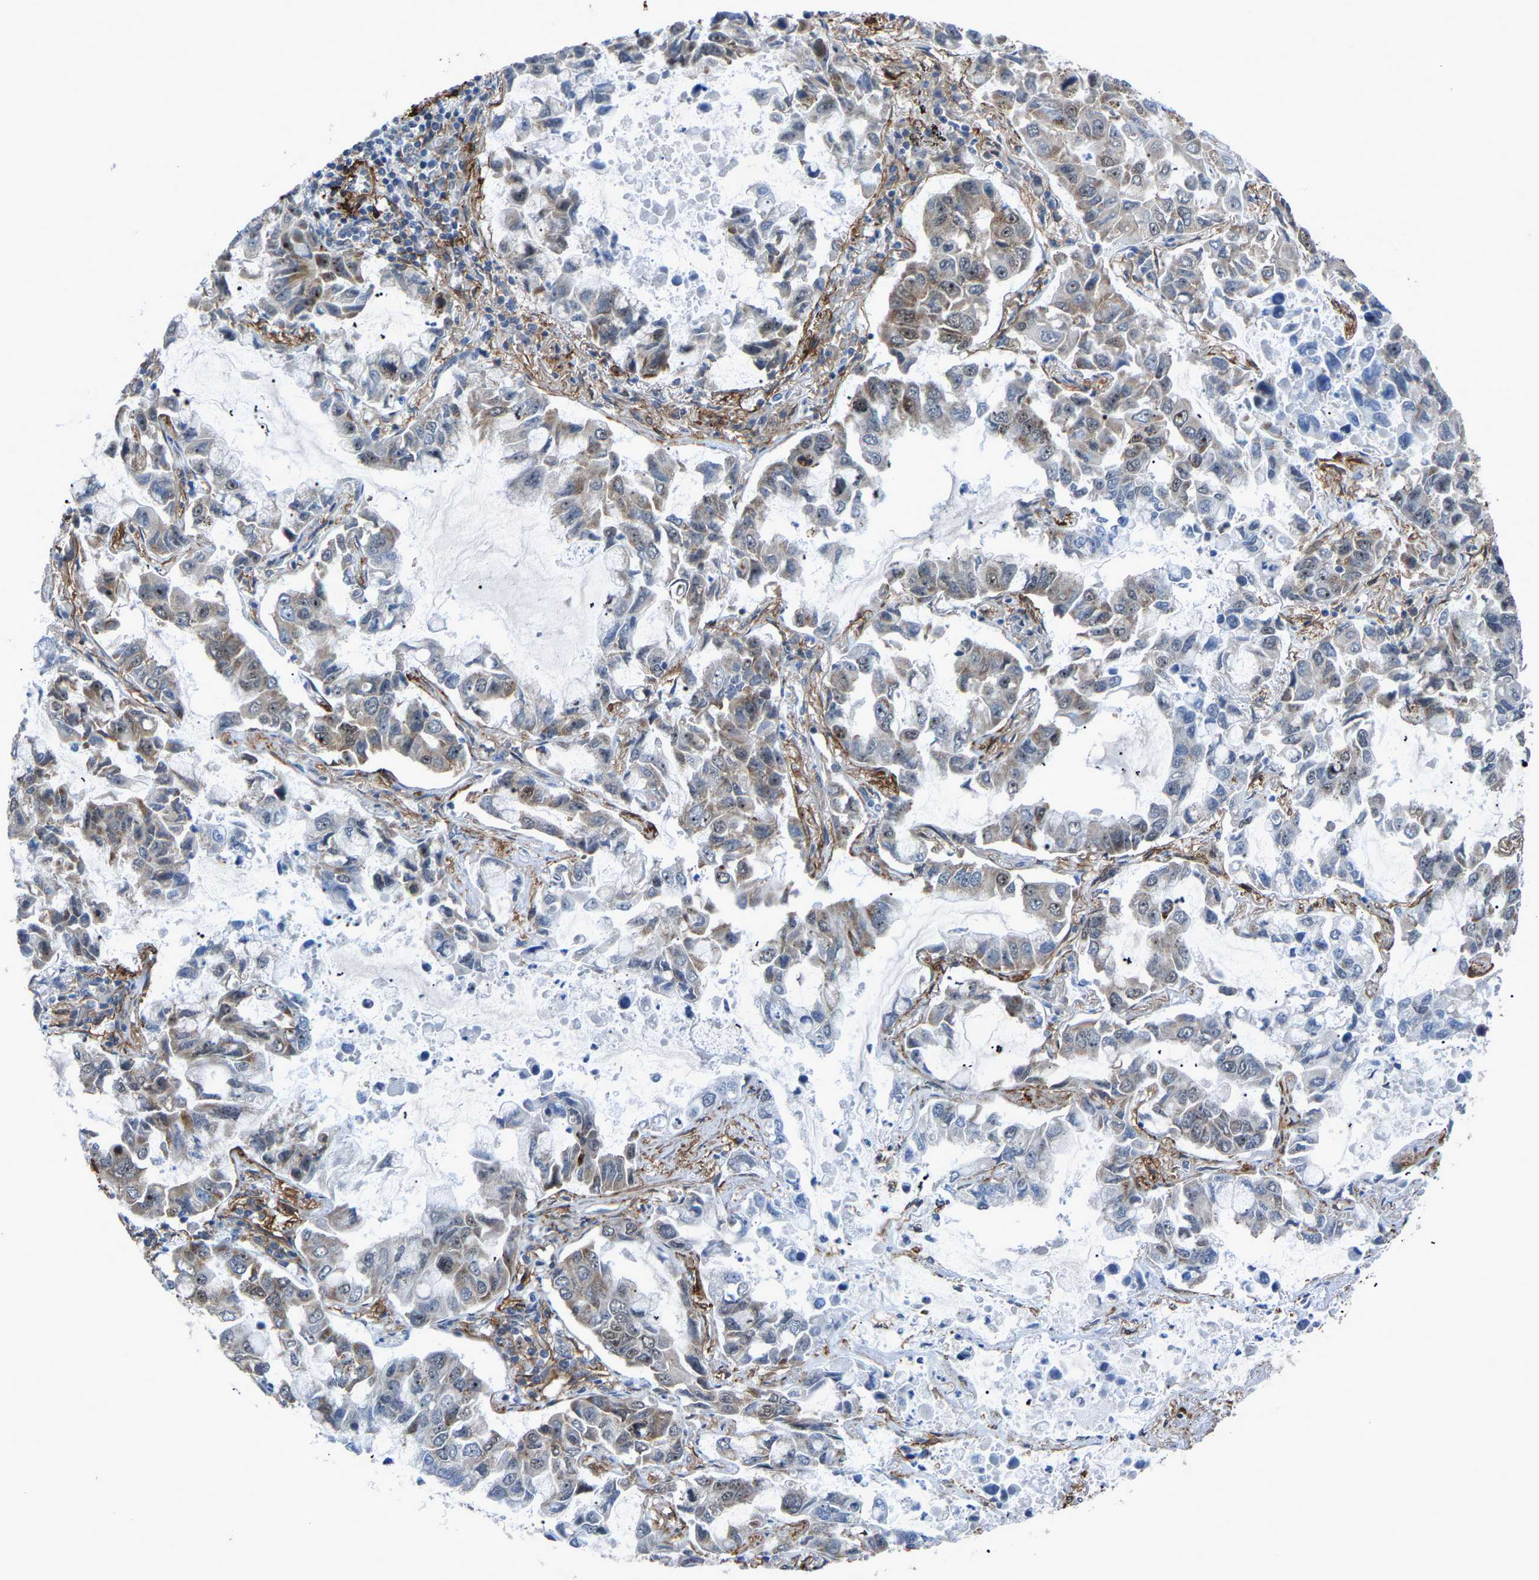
{"staining": {"intensity": "weak", "quantity": "<25%", "location": "cytoplasmic/membranous,nuclear"}, "tissue": "lung cancer", "cell_type": "Tumor cells", "image_type": "cancer", "snomed": [{"axis": "morphology", "description": "Adenocarcinoma, NOS"}, {"axis": "topography", "description": "Lung"}], "caption": "The histopathology image demonstrates no staining of tumor cells in lung adenocarcinoma.", "gene": "DDX5", "patient": {"sex": "male", "age": 64}}